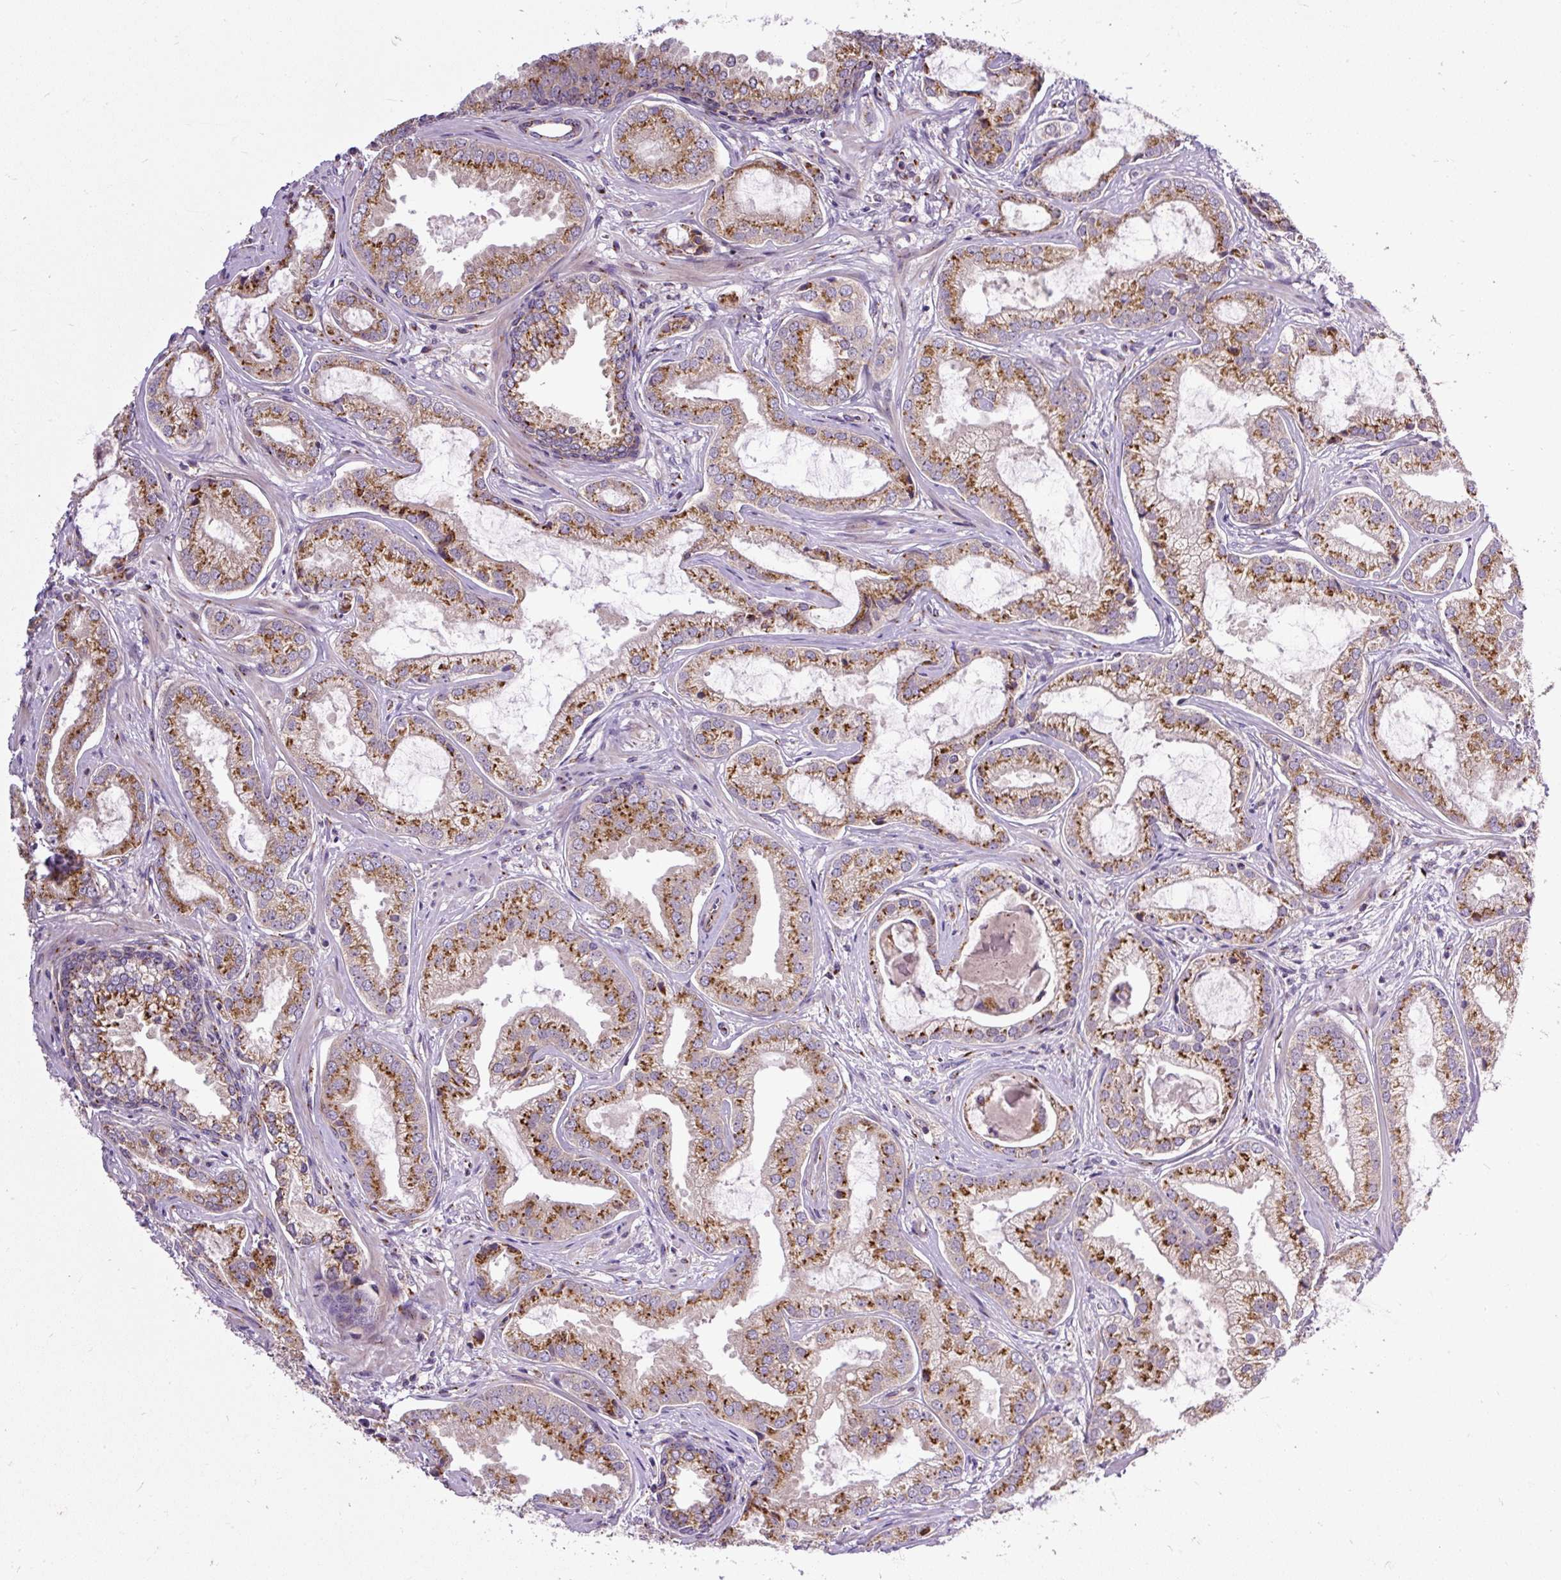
{"staining": {"intensity": "strong", "quantity": ">75%", "location": "cytoplasmic/membranous"}, "tissue": "prostate cancer", "cell_type": "Tumor cells", "image_type": "cancer", "snomed": [{"axis": "morphology", "description": "Adenocarcinoma, Medium grade"}, {"axis": "topography", "description": "Prostate"}], "caption": "Immunohistochemistry of prostate cancer demonstrates high levels of strong cytoplasmic/membranous expression in approximately >75% of tumor cells.", "gene": "MSMP", "patient": {"sex": "male", "age": 57}}